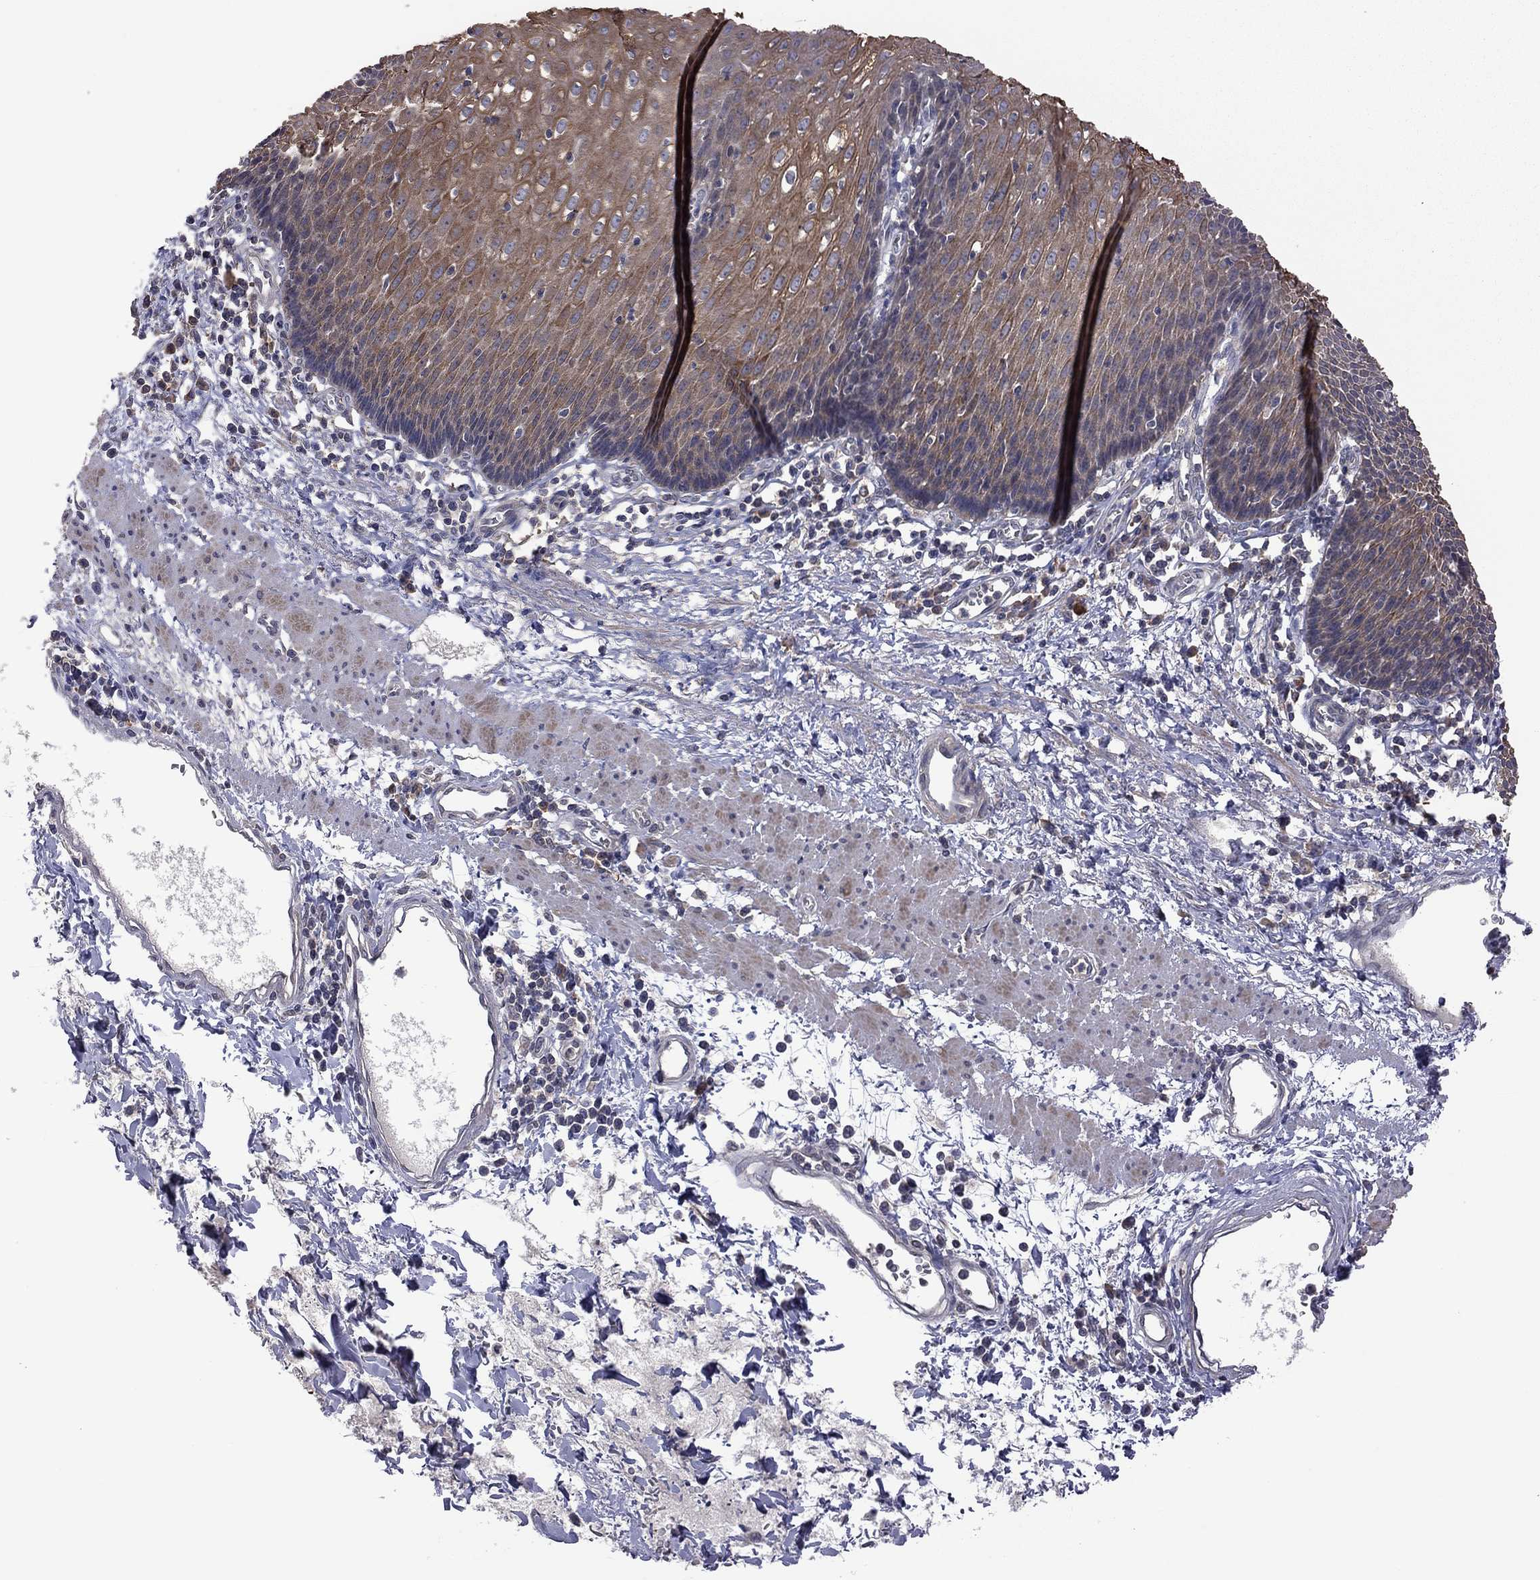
{"staining": {"intensity": "strong", "quantity": ">75%", "location": "cytoplasmic/membranous"}, "tissue": "esophagus", "cell_type": "Squamous epithelial cells", "image_type": "normal", "snomed": [{"axis": "morphology", "description": "Normal tissue, NOS"}, {"axis": "topography", "description": "Esophagus"}], "caption": "DAB (3,3'-diaminobenzidine) immunohistochemical staining of benign esophagus reveals strong cytoplasmic/membranous protein staining in approximately >75% of squamous epithelial cells.", "gene": "TSNARE1", "patient": {"sex": "male", "age": 57}}